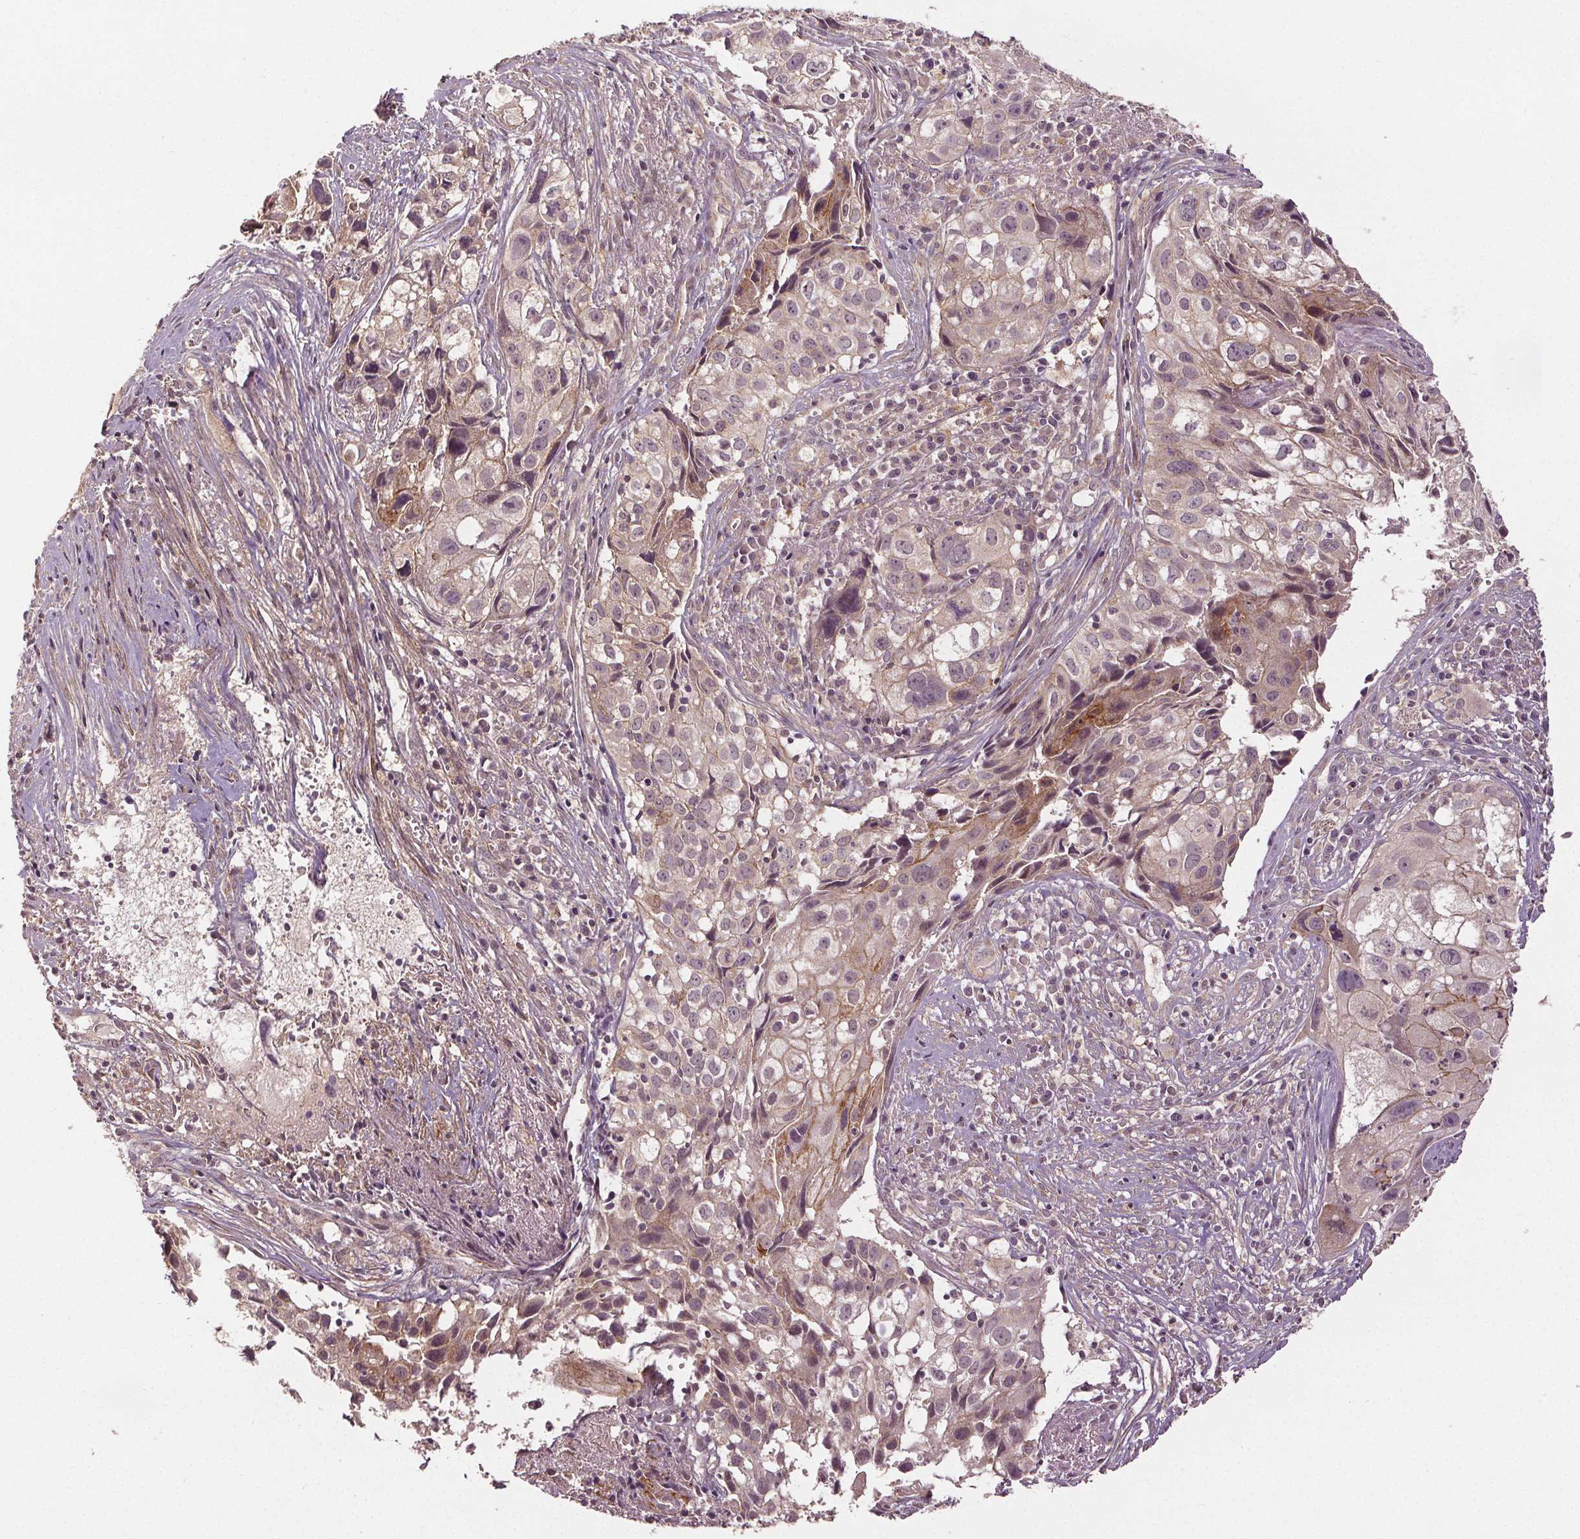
{"staining": {"intensity": "weak", "quantity": "<25%", "location": "cytoplasmic/membranous"}, "tissue": "cervical cancer", "cell_type": "Tumor cells", "image_type": "cancer", "snomed": [{"axis": "morphology", "description": "Squamous cell carcinoma, NOS"}, {"axis": "topography", "description": "Cervix"}], "caption": "An immunohistochemistry image of cervical cancer is shown. There is no staining in tumor cells of cervical cancer. (DAB (3,3'-diaminobenzidine) immunohistochemistry, high magnification).", "gene": "EPHB3", "patient": {"sex": "female", "age": 53}}